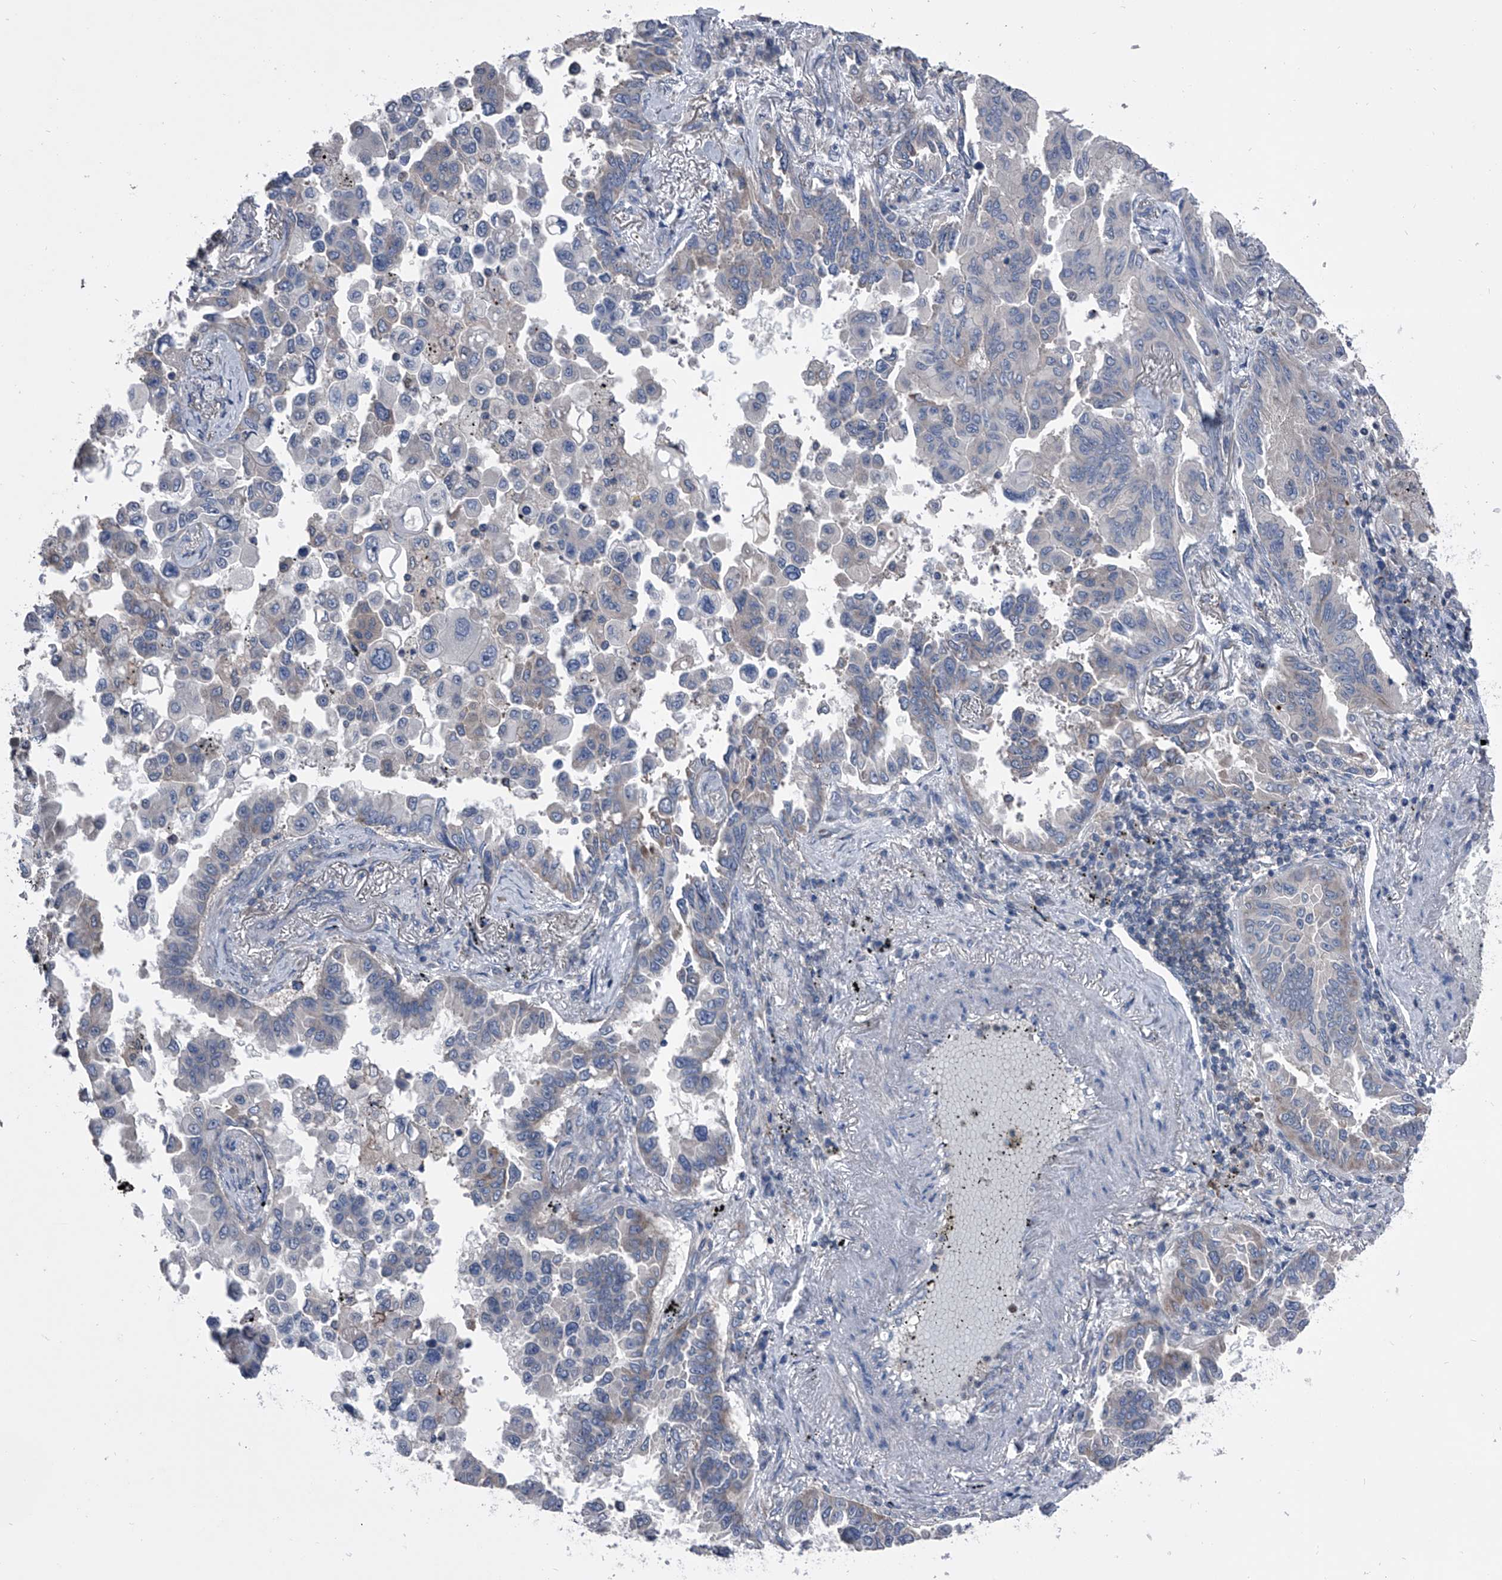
{"staining": {"intensity": "negative", "quantity": "none", "location": "none"}, "tissue": "lung cancer", "cell_type": "Tumor cells", "image_type": "cancer", "snomed": [{"axis": "morphology", "description": "Adenocarcinoma, NOS"}, {"axis": "topography", "description": "Lung"}], "caption": "Immunohistochemistry (IHC) of human lung adenocarcinoma demonstrates no positivity in tumor cells. (DAB (3,3'-diaminobenzidine) IHC with hematoxylin counter stain).", "gene": "PIP5K1A", "patient": {"sex": "female", "age": 67}}